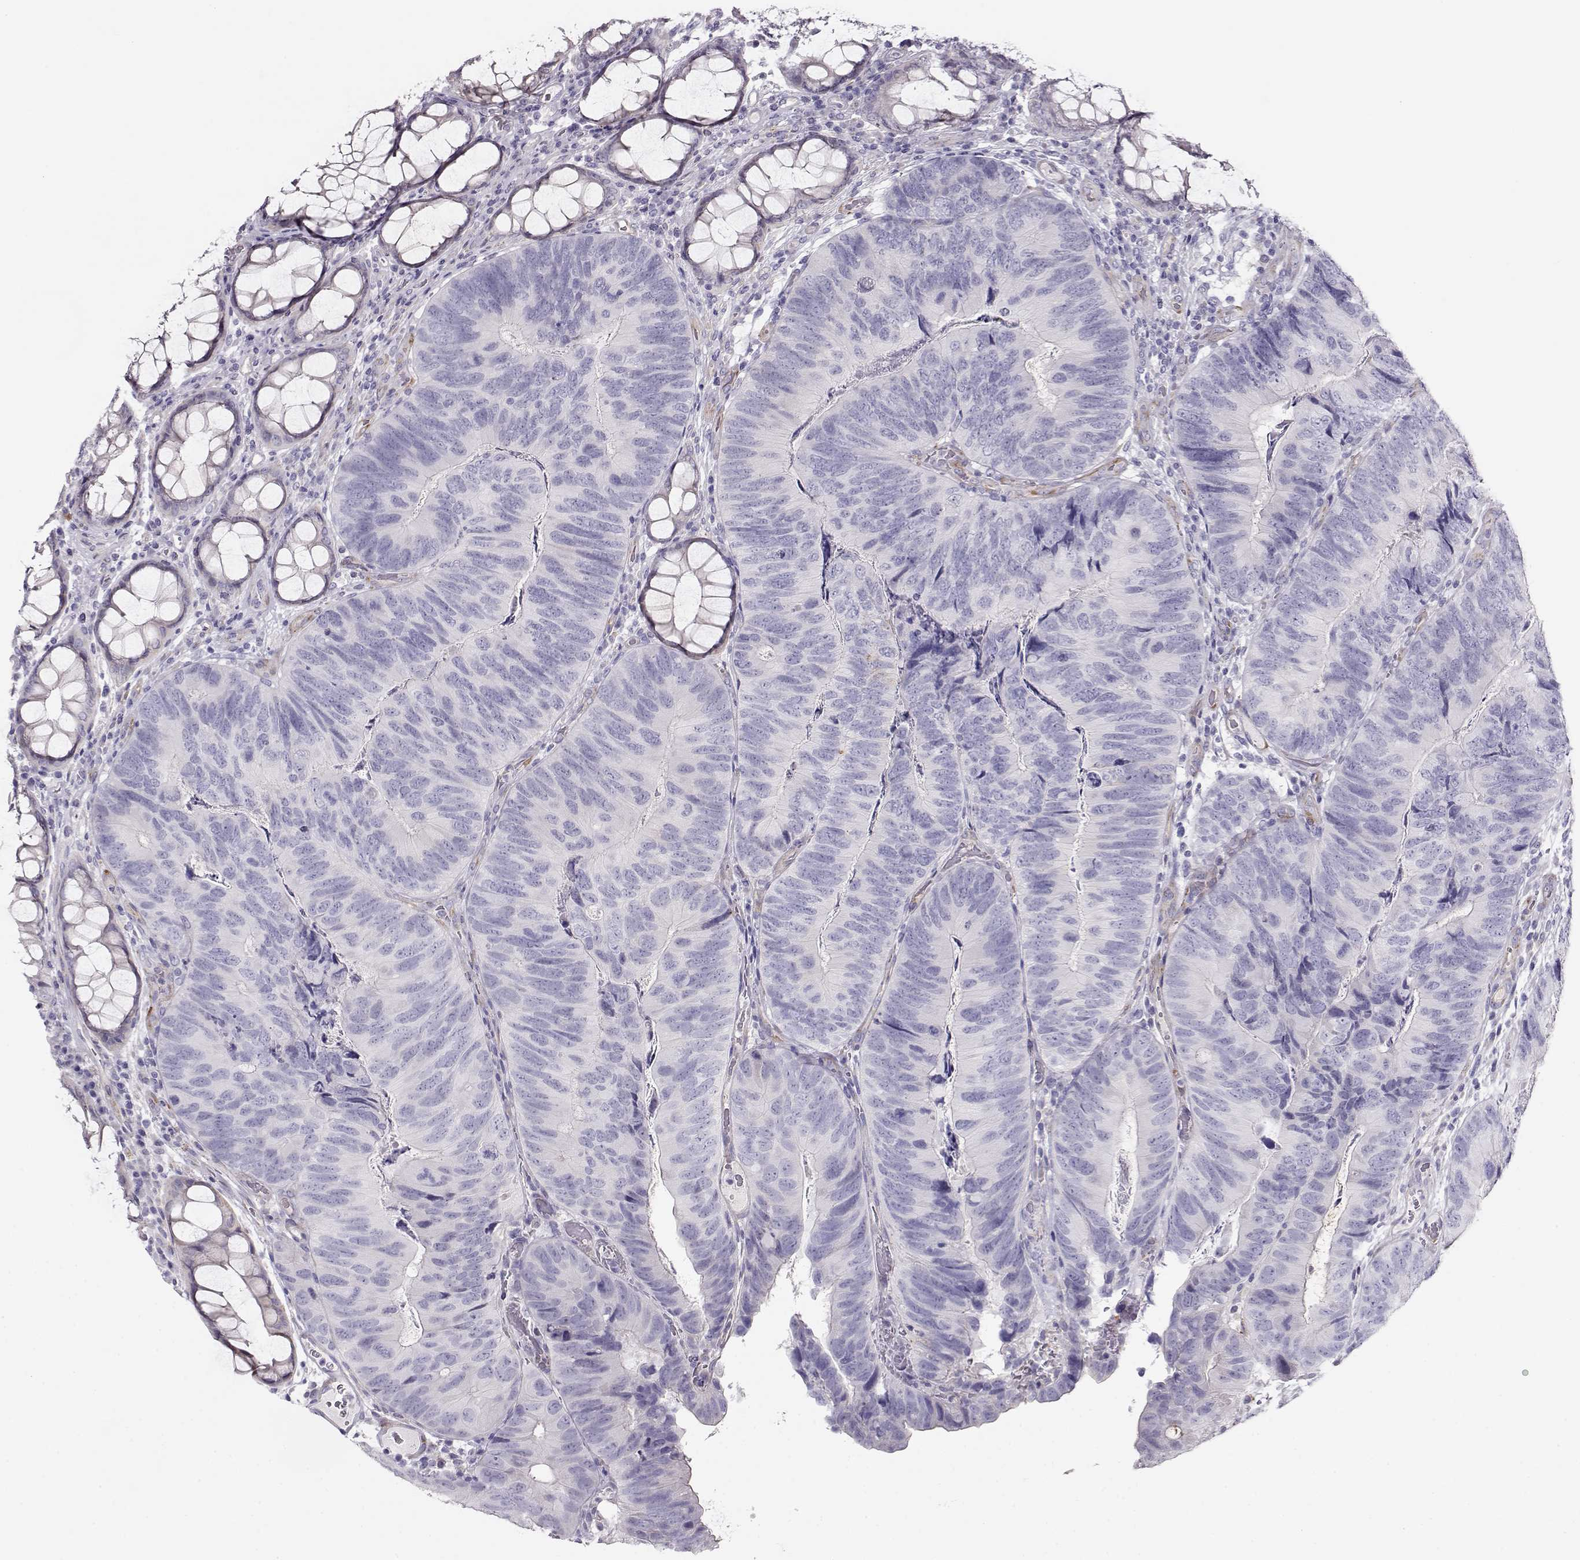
{"staining": {"intensity": "negative", "quantity": "none", "location": "none"}, "tissue": "colorectal cancer", "cell_type": "Tumor cells", "image_type": "cancer", "snomed": [{"axis": "morphology", "description": "Adenocarcinoma, NOS"}, {"axis": "topography", "description": "Colon"}], "caption": "Tumor cells are negative for protein expression in human colorectal adenocarcinoma.", "gene": "RBM44", "patient": {"sex": "female", "age": 67}}